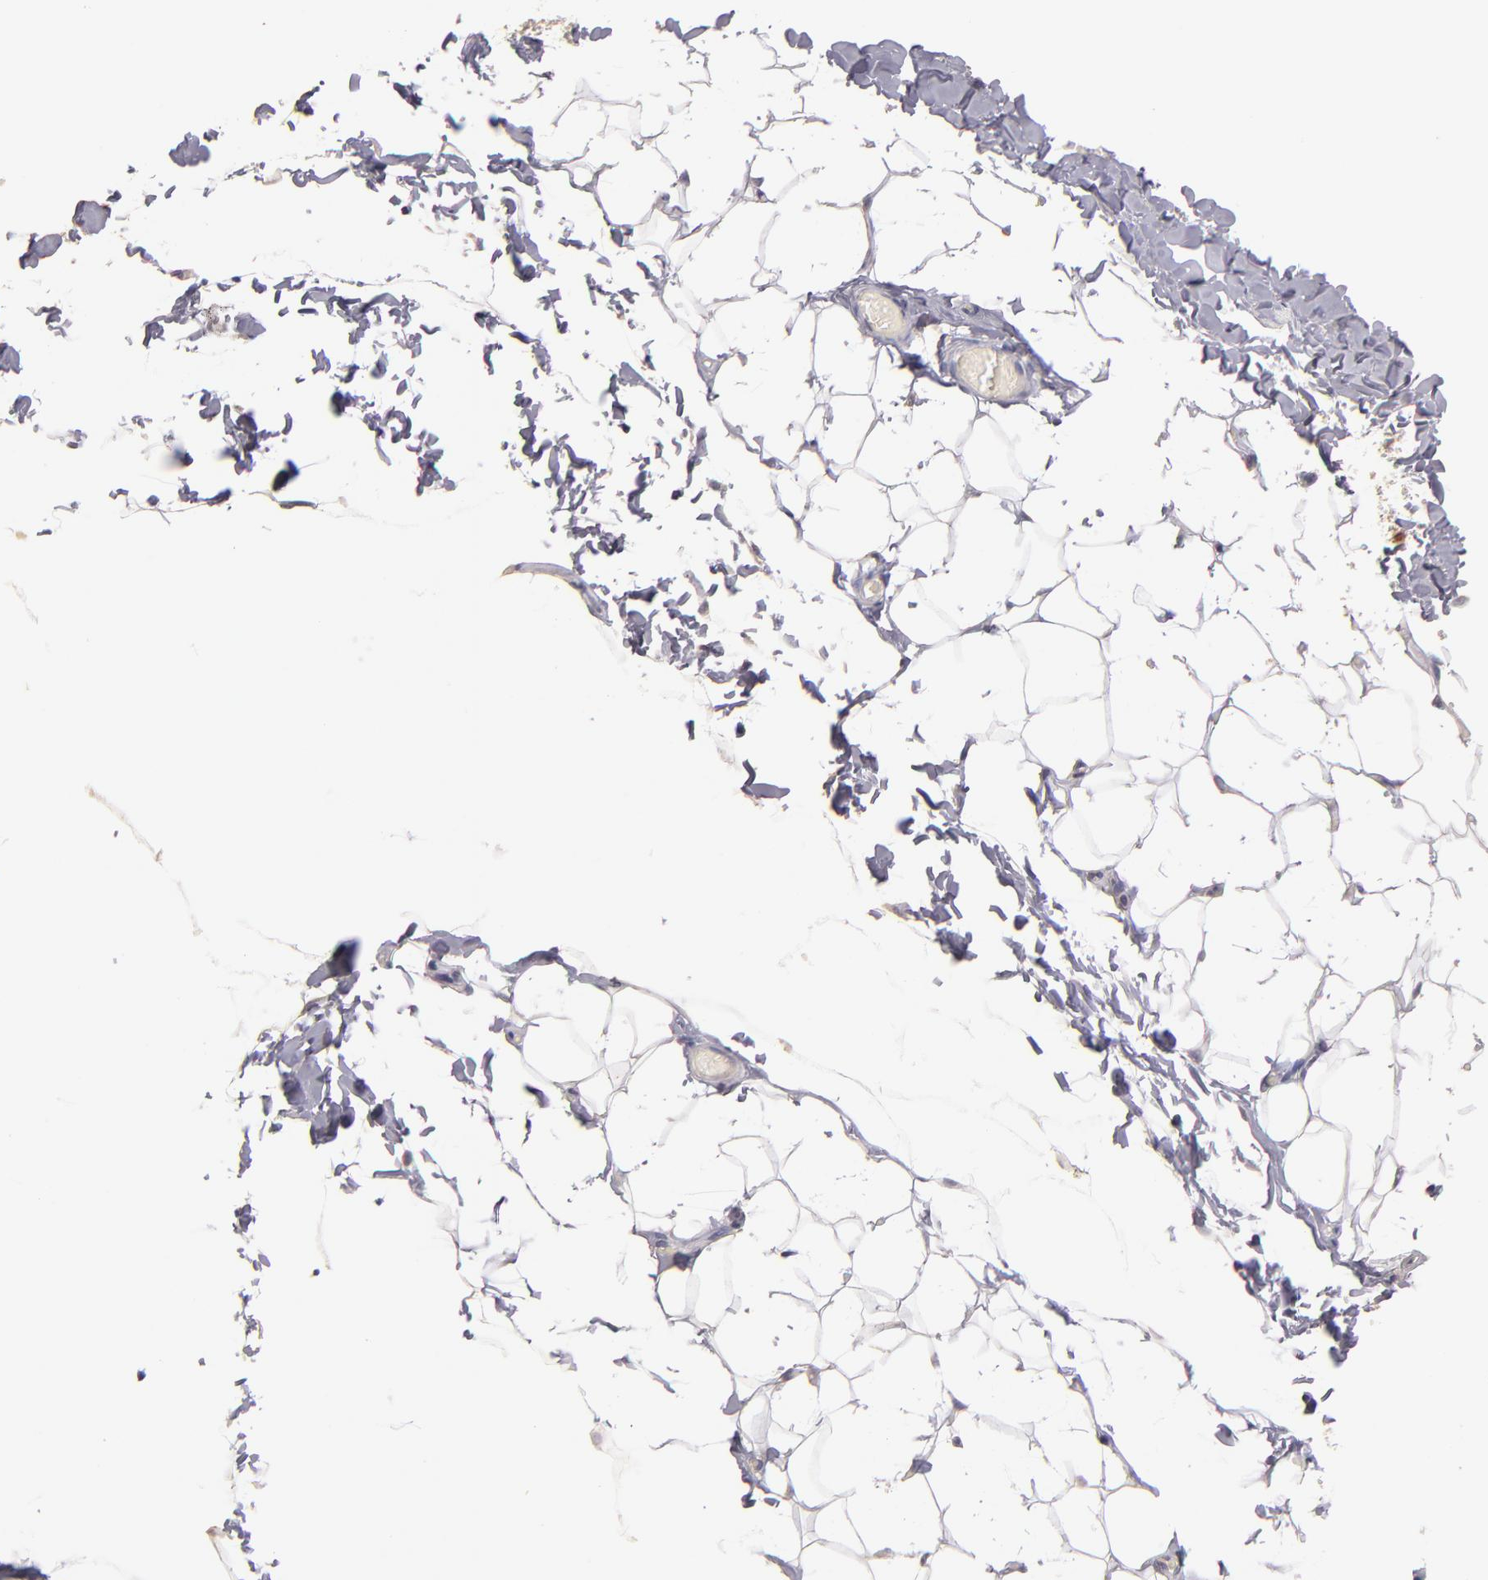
{"staining": {"intensity": "negative", "quantity": "none", "location": "none"}, "tissue": "adipose tissue", "cell_type": "Adipocytes", "image_type": "normal", "snomed": [{"axis": "morphology", "description": "Normal tissue, NOS"}, {"axis": "topography", "description": "Soft tissue"}], "caption": "Adipose tissue stained for a protein using IHC demonstrates no staining adipocytes.", "gene": "SOX10", "patient": {"sex": "male", "age": 26}}